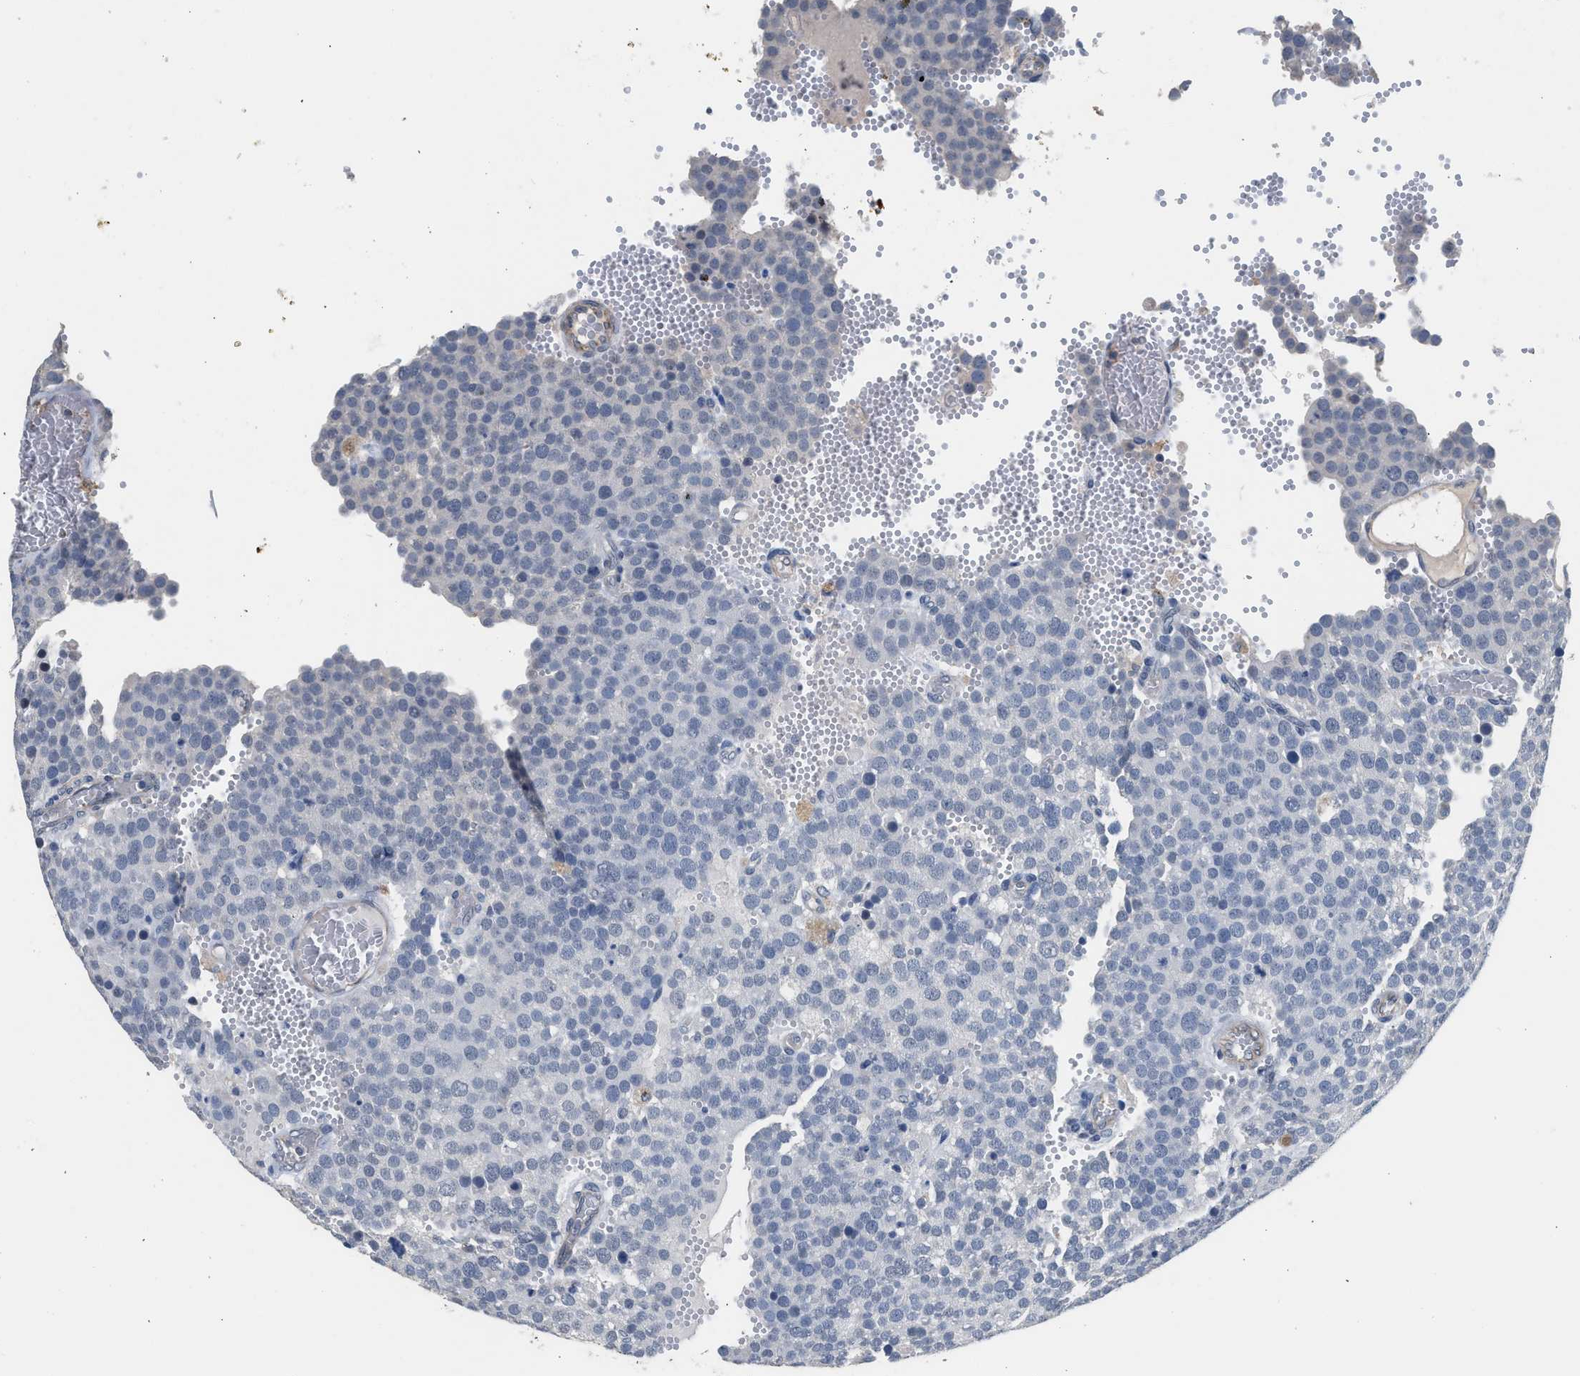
{"staining": {"intensity": "negative", "quantity": "none", "location": "none"}, "tissue": "testis cancer", "cell_type": "Tumor cells", "image_type": "cancer", "snomed": [{"axis": "morphology", "description": "Seminoma, NOS"}, {"axis": "topography", "description": "Testis"}], "caption": "Testis seminoma stained for a protein using IHC demonstrates no staining tumor cells.", "gene": "CSF3R", "patient": {"sex": "male", "age": 71}}